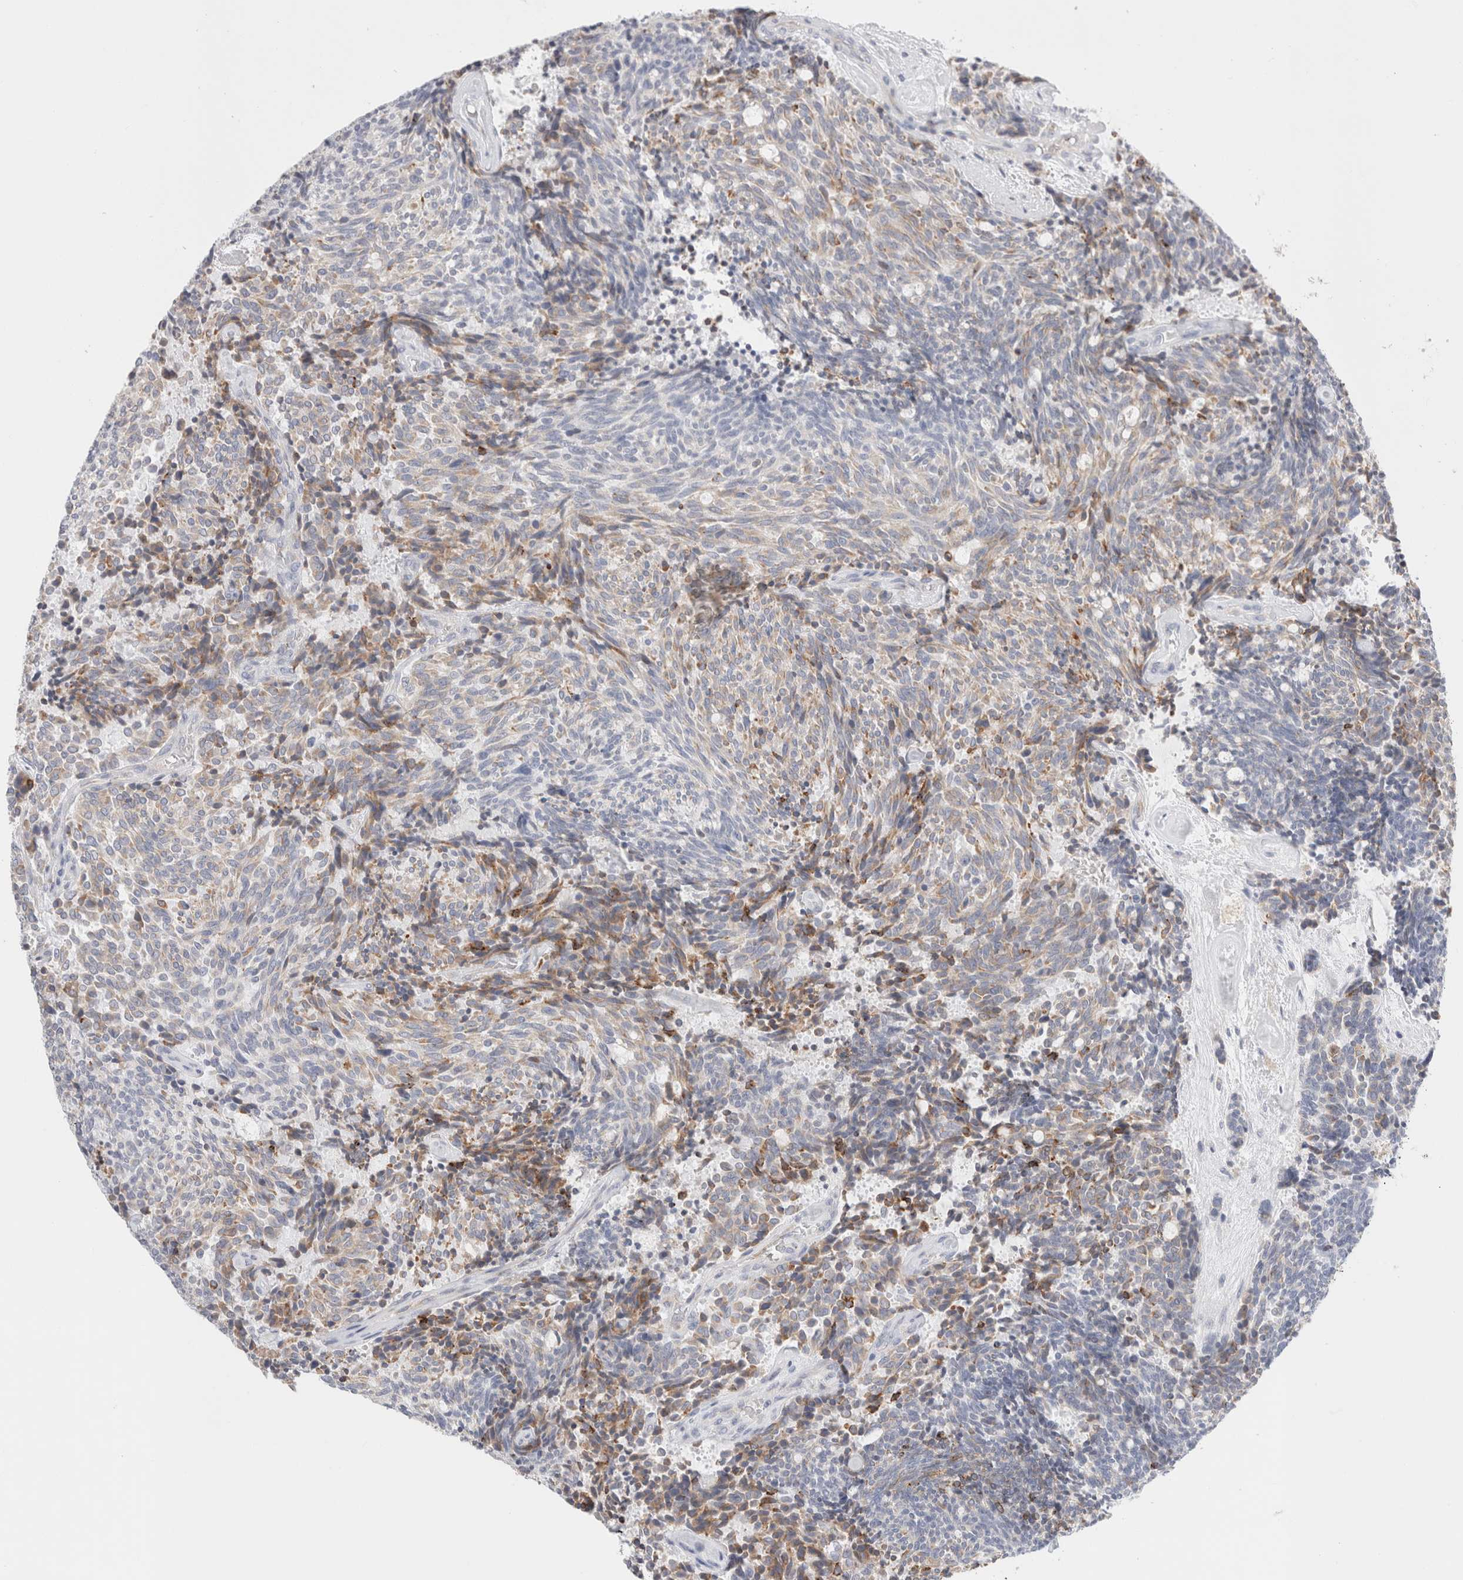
{"staining": {"intensity": "weak", "quantity": "25%-75%", "location": "cytoplasmic/membranous"}, "tissue": "carcinoid", "cell_type": "Tumor cells", "image_type": "cancer", "snomed": [{"axis": "morphology", "description": "Carcinoid, malignant, NOS"}, {"axis": "topography", "description": "Pancreas"}], "caption": "Immunohistochemical staining of malignant carcinoid reveals weak cytoplasmic/membranous protein expression in approximately 25%-75% of tumor cells. (Brightfield microscopy of DAB IHC at high magnification).", "gene": "CSK", "patient": {"sex": "female", "age": 54}}